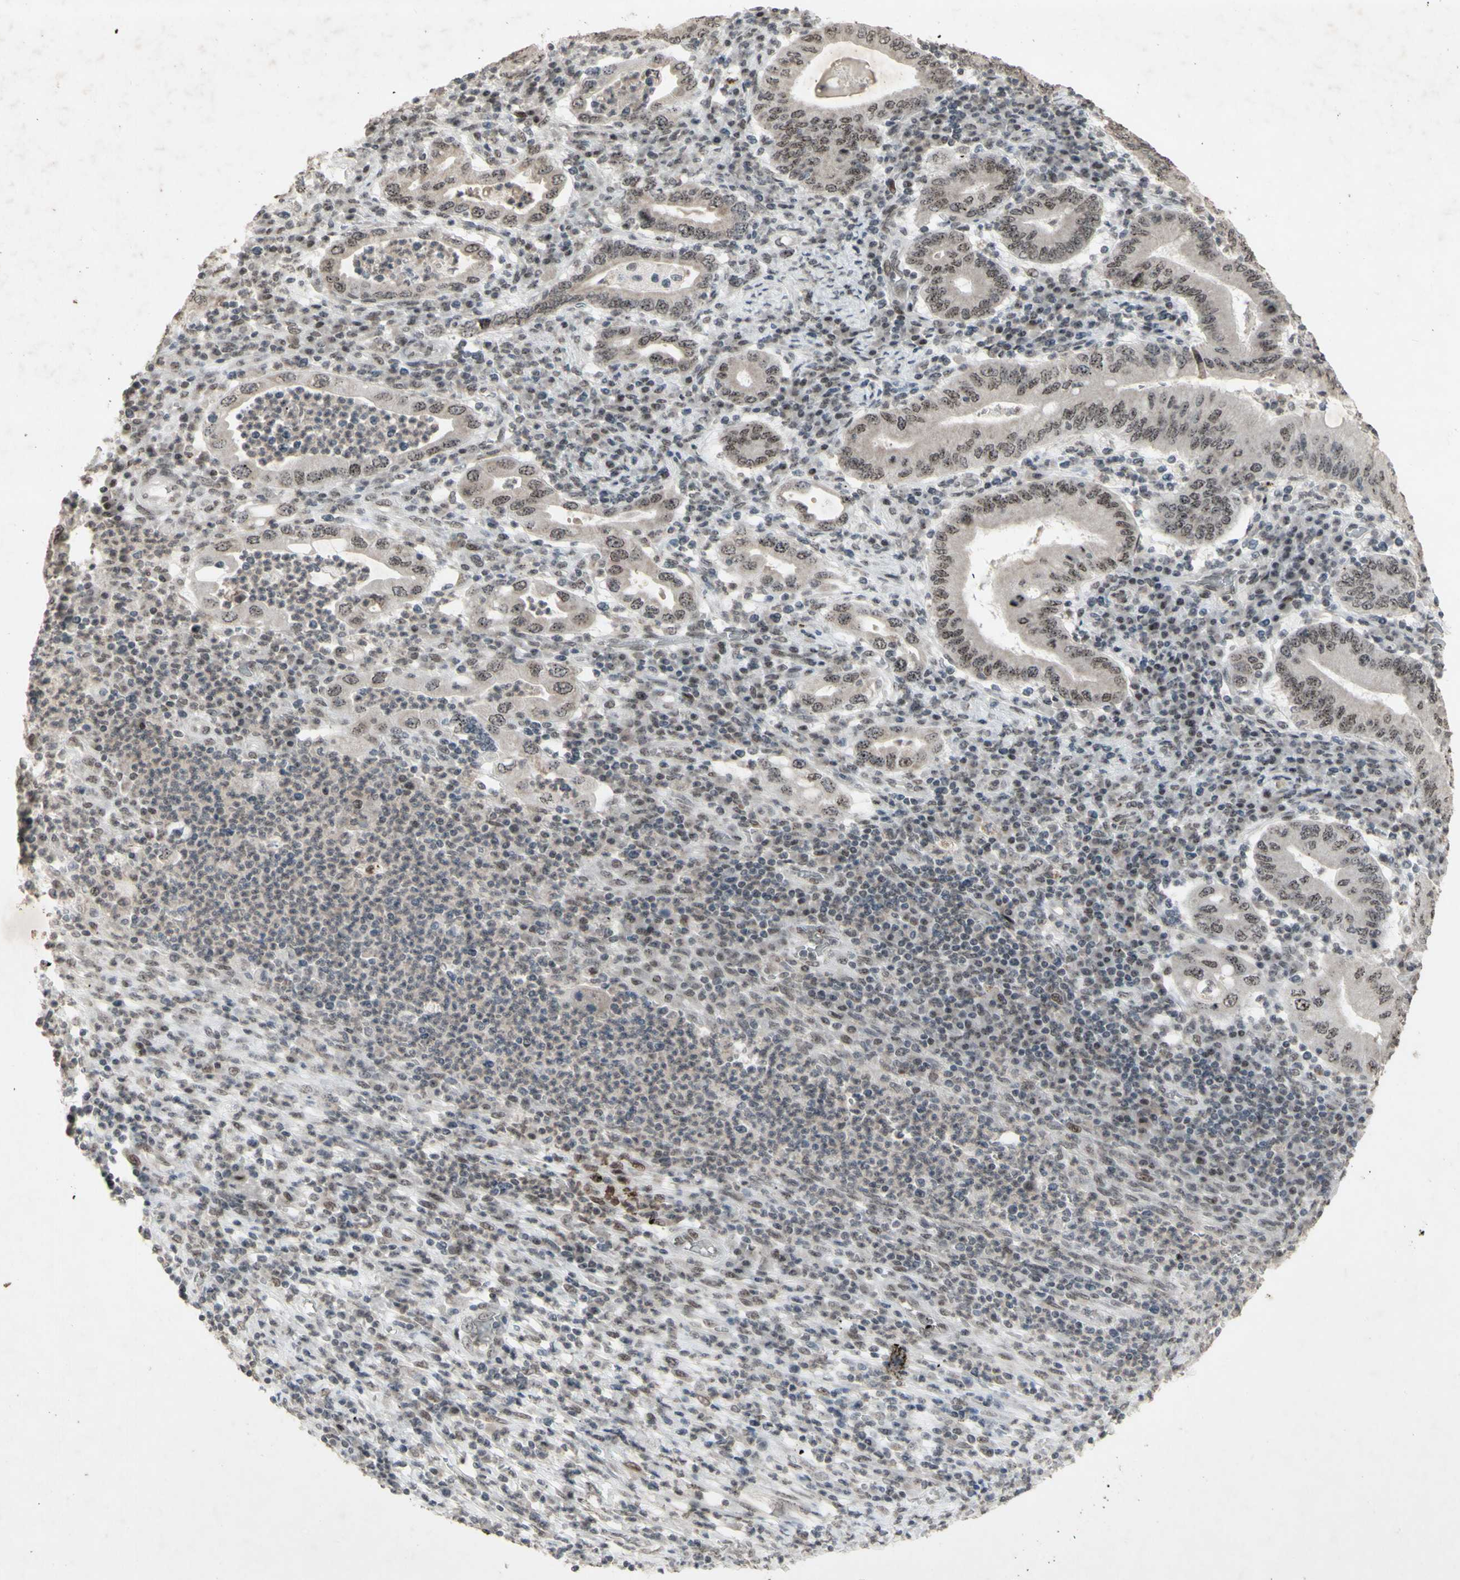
{"staining": {"intensity": "moderate", "quantity": ">75%", "location": "nuclear"}, "tissue": "stomach cancer", "cell_type": "Tumor cells", "image_type": "cancer", "snomed": [{"axis": "morphology", "description": "Normal tissue, NOS"}, {"axis": "morphology", "description": "Adenocarcinoma, NOS"}, {"axis": "topography", "description": "Esophagus"}, {"axis": "topography", "description": "Stomach, upper"}, {"axis": "topography", "description": "Peripheral nerve tissue"}], "caption": "High-magnification brightfield microscopy of stomach cancer stained with DAB (brown) and counterstained with hematoxylin (blue). tumor cells exhibit moderate nuclear expression is present in about>75% of cells. (IHC, brightfield microscopy, high magnification).", "gene": "CENPB", "patient": {"sex": "male", "age": 62}}